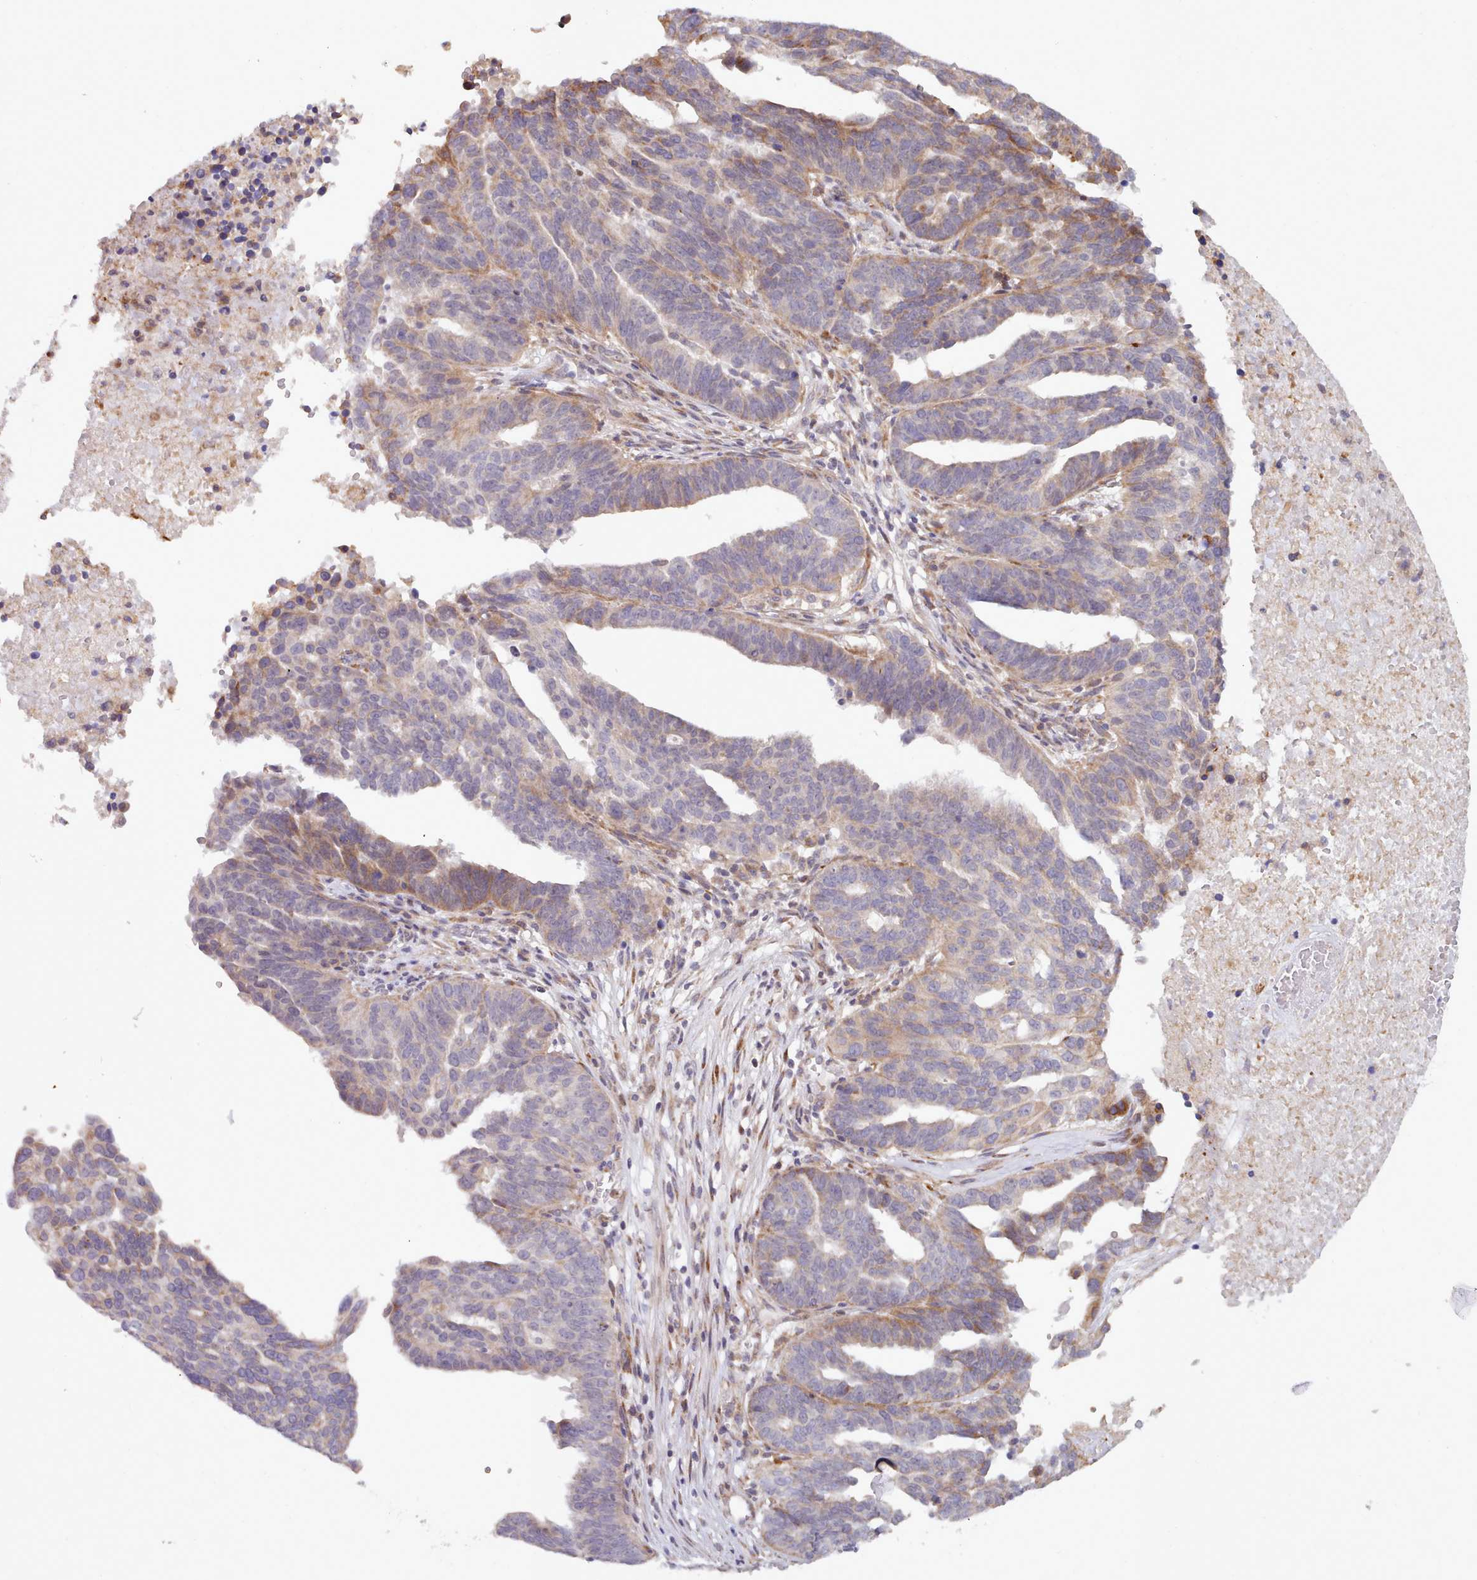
{"staining": {"intensity": "moderate", "quantity": "<25%", "location": "cytoplasmic/membranous"}, "tissue": "ovarian cancer", "cell_type": "Tumor cells", "image_type": "cancer", "snomed": [{"axis": "morphology", "description": "Cystadenocarcinoma, serous, NOS"}, {"axis": "topography", "description": "Ovary"}], "caption": "A histopathology image of human ovarian cancer (serous cystadenocarcinoma) stained for a protein displays moderate cytoplasmic/membranous brown staining in tumor cells.", "gene": "TRIM26", "patient": {"sex": "female", "age": 59}}